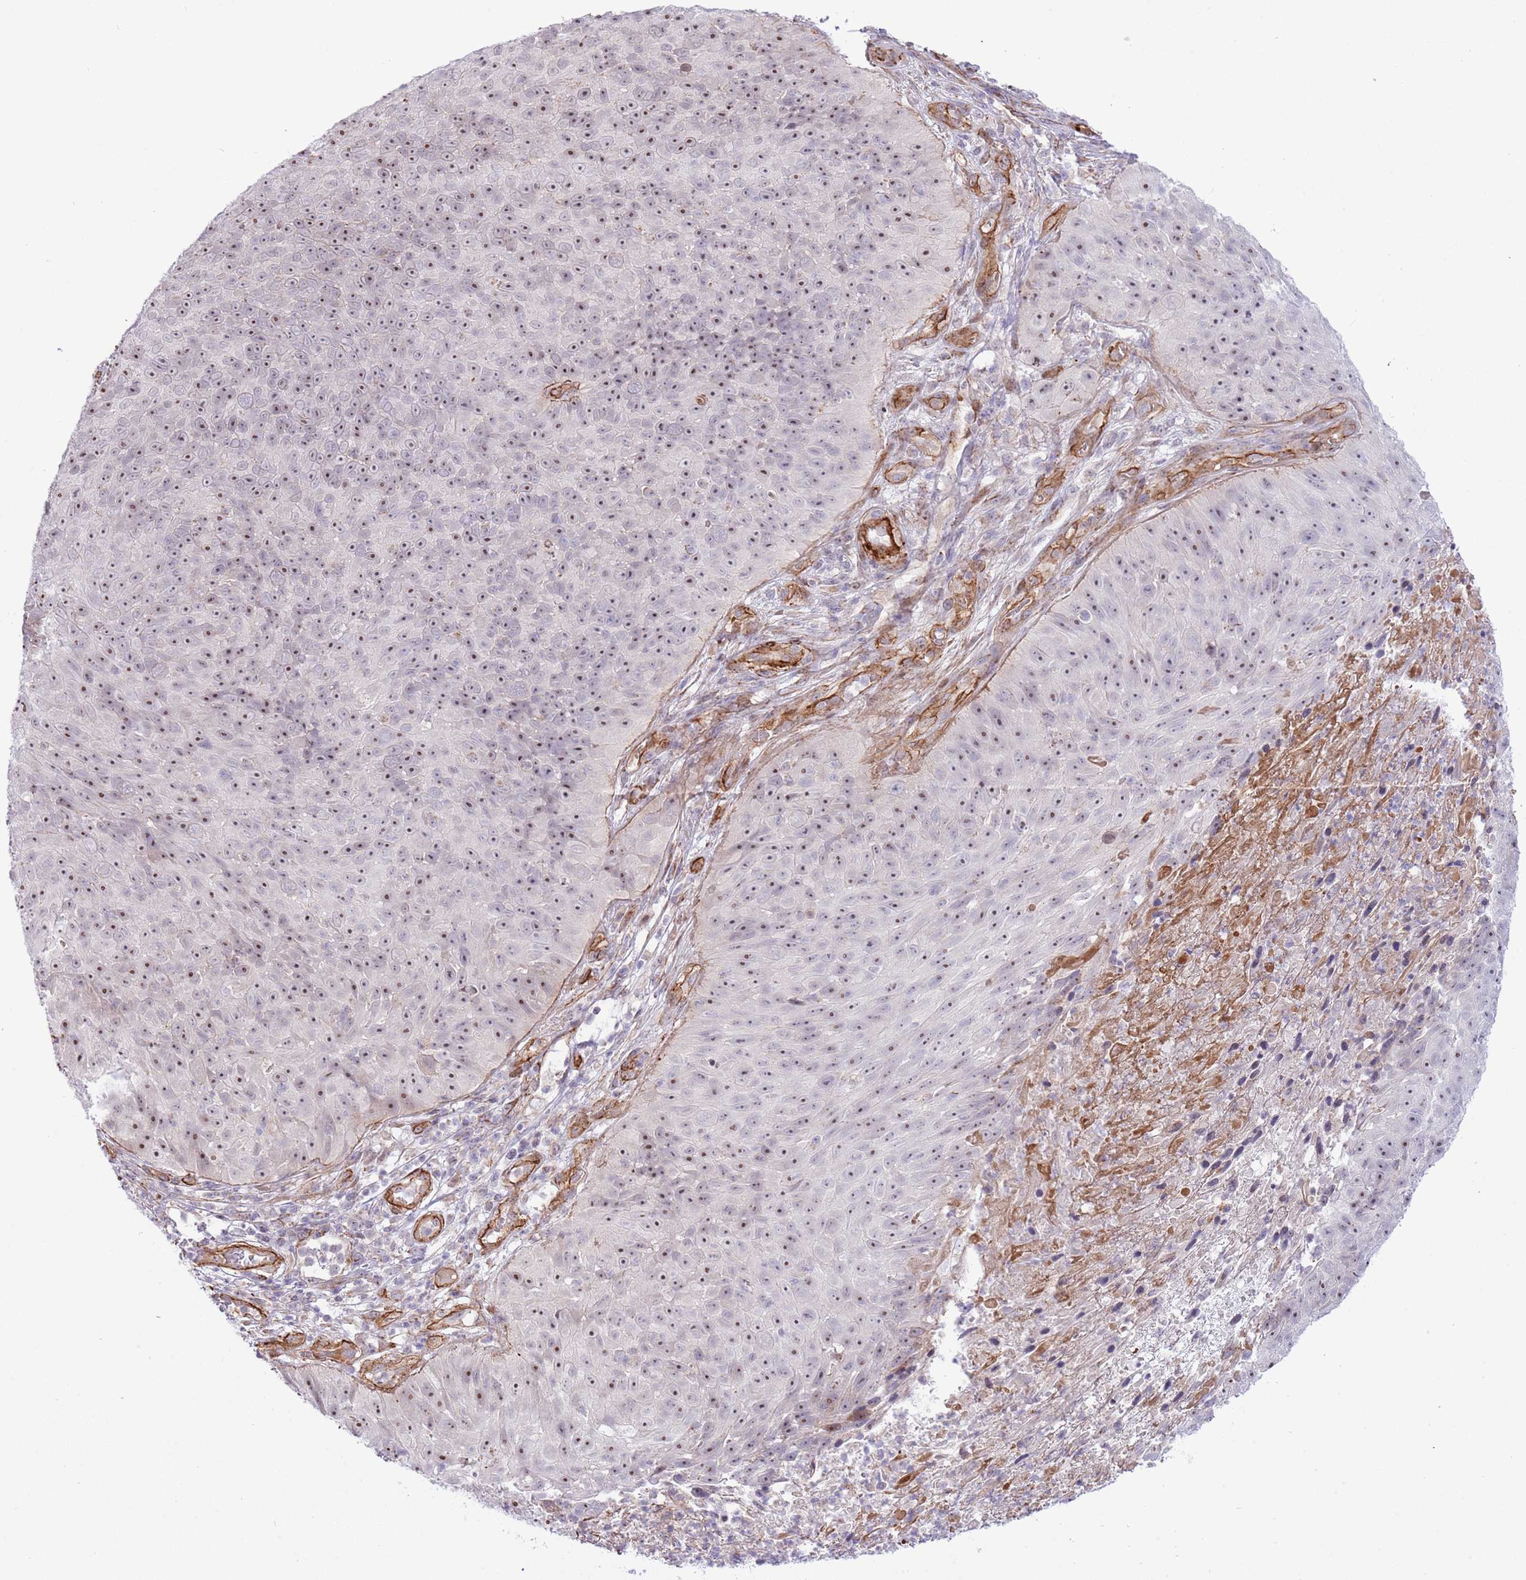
{"staining": {"intensity": "moderate", "quantity": ">75%", "location": "nuclear"}, "tissue": "skin cancer", "cell_type": "Tumor cells", "image_type": "cancer", "snomed": [{"axis": "morphology", "description": "Squamous cell carcinoma, NOS"}, {"axis": "topography", "description": "Skin"}], "caption": "There is medium levels of moderate nuclear staining in tumor cells of skin cancer (squamous cell carcinoma), as demonstrated by immunohistochemical staining (brown color).", "gene": "NEK3", "patient": {"sex": "female", "age": 87}}